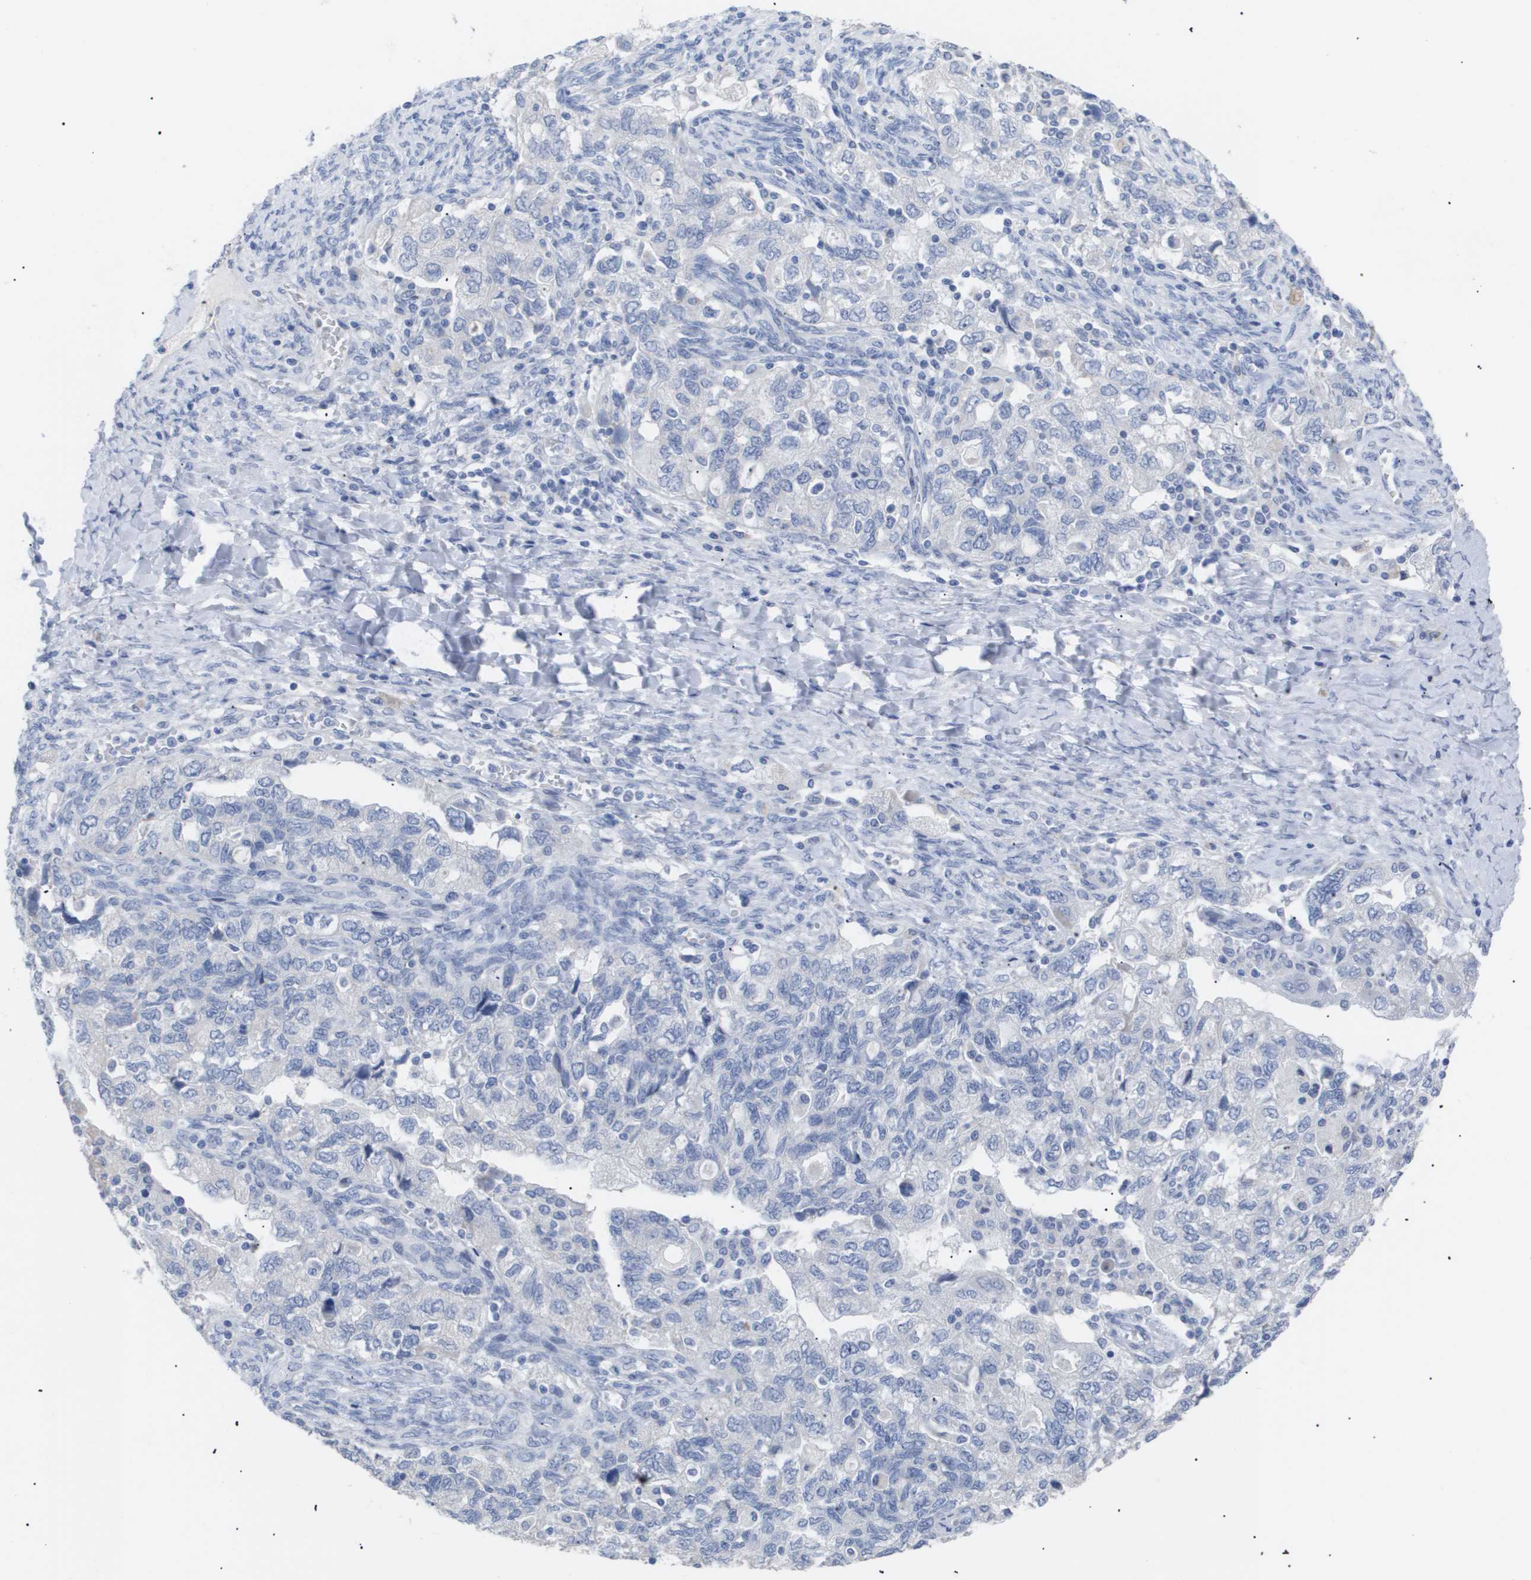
{"staining": {"intensity": "negative", "quantity": "none", "location": "none"}, "tissue": "ovarian cancer", "cell_type": "Tumor cells", "image_type": "cancer", "snomed": [{"axis": "morphology", "description": "Carcinoma, NOS"}, {"axis": "morphology", "description": "Cystadenocarcinoma, serous, NOS"}, {"axis": "topography", "description": "Ovary"}], "caption": "DAB (3,3'-diaminobenzidine) immunohistochemical staining of human ovarian carcinoma shows no significant expression in tumor cells. (DAB (3,3'-diaminobenzidine) IHC visualized using brightfield microscopy, high magnification).", "gene": "CAV3", "patient": {"sex": "female", "age": 69}}